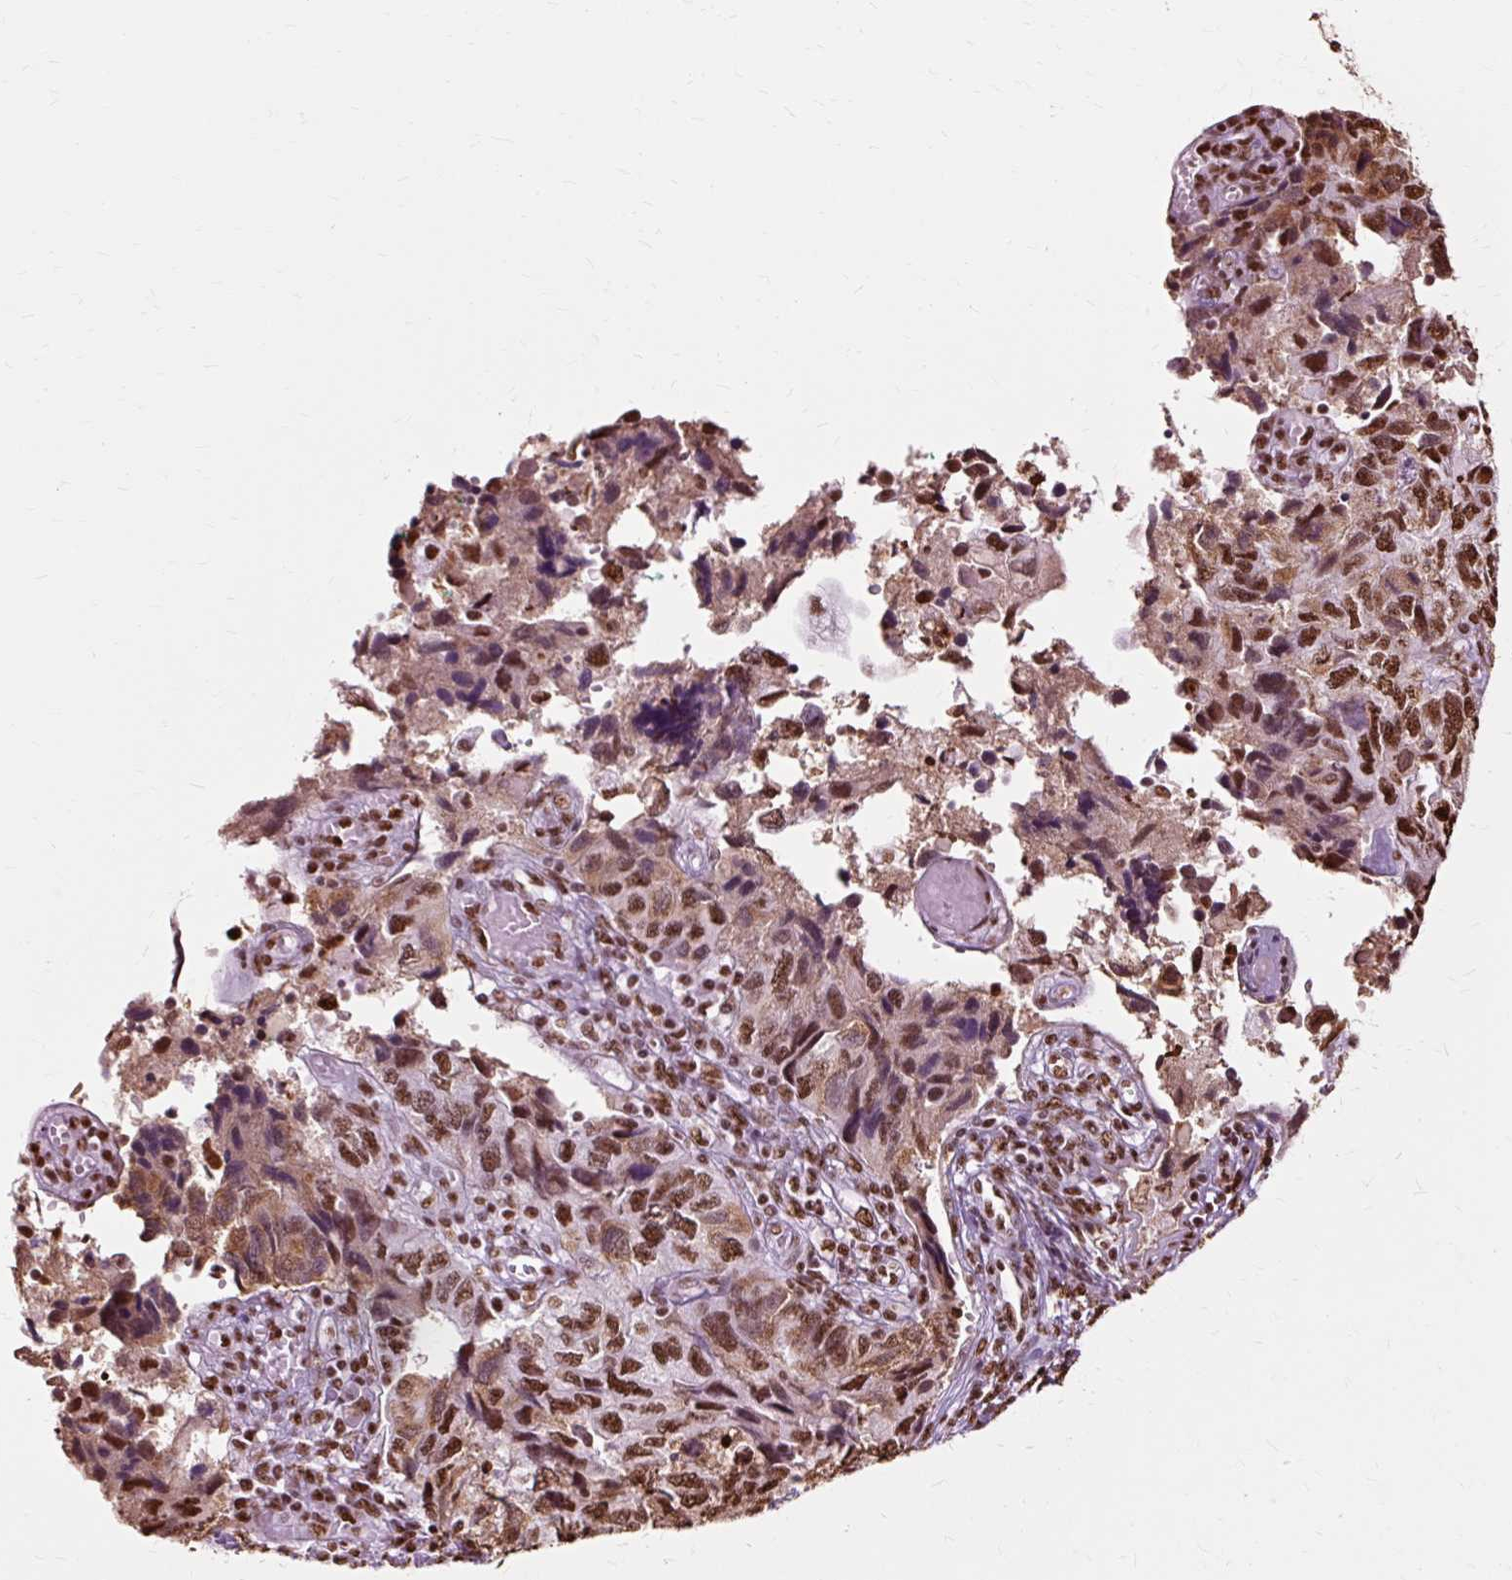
{"staining": {"intensity": "strong", "quantity": ">75%", "location": "nuclear"}, "tissue": "endometrial cancer", "cell_type": "Tumor cells", "image_type": "cancer", "snomed": [{"axis": "morphology", "description": "Carcinoma, NOS"}, {"axis": "topography", "description": "Uterus"}], "caption": "This is a micrograph of IHC staining of endometrial carcinoma, which shows strong expression in the nuclear of tumor cells.", "gene": "XRCC6", "patient": {"sex": "female", "age": 76}}